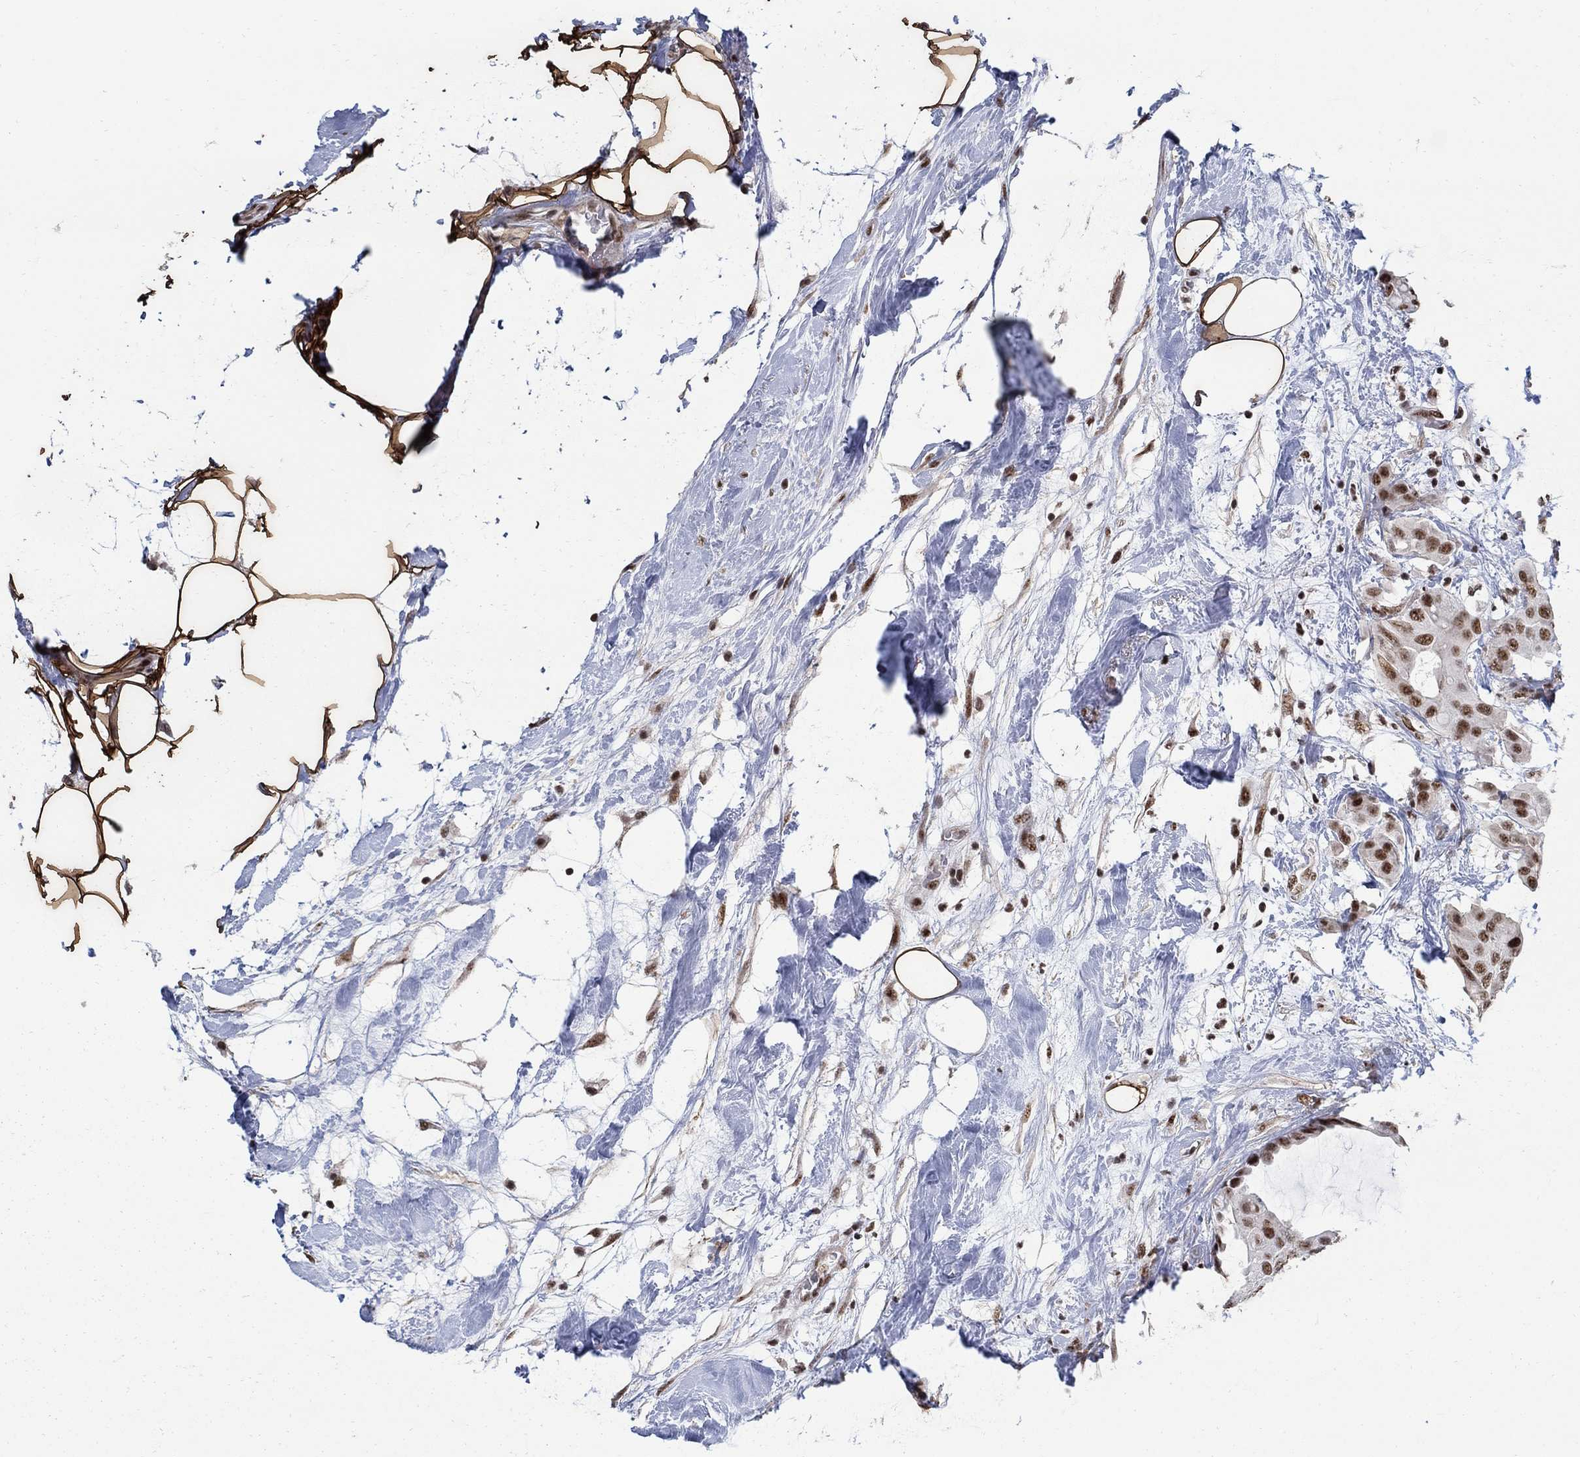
{"staining": {"intensity": "moderate", "quantity": ">75%", "location": "nuclear"}, "tissue": "breast cancer", "cell_type": "Tumor cells", "image_type": "cancer", "snomed": [{"axis": "morphology", "description": "Duct carcinoma"}, {"axis": "topography", "description": "Breast"}], "caption": "This is an image of immunohistochemistry staining of intraductal carcinoma (breast), which shows moderate positivity in the nuclear of tumor cells.", "gene": "PNISR", "patient": {"sex": "female", "age": 45}}